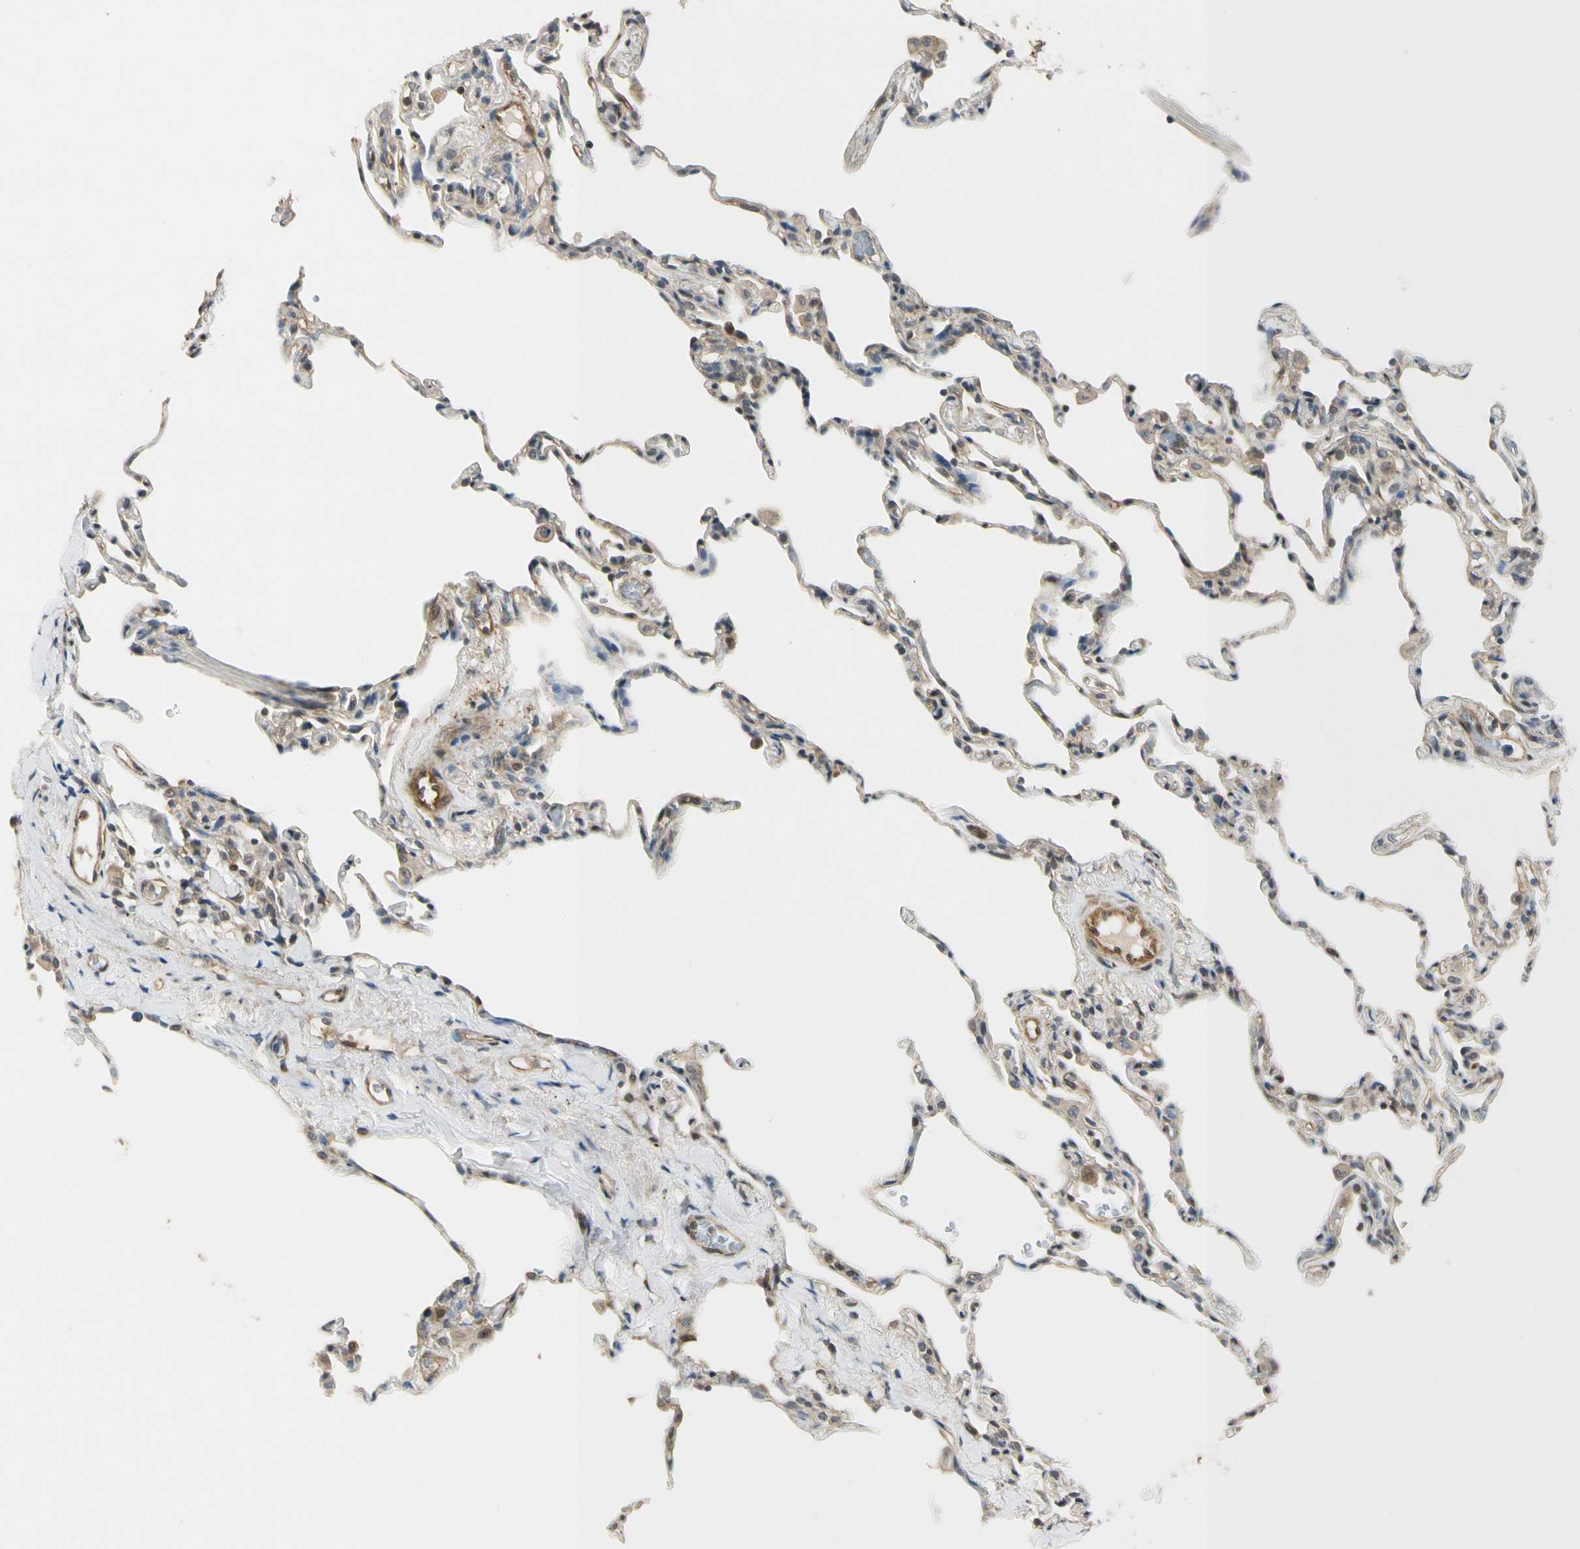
{"staining": {"intensity": "weak", "quantity": "25%-75%", "location": "cytoplasmic/membranous"}, "tissue": "lung", "cell_type": "Alveolar cells", "image_type": "normal", "snomed": [{"axis": "morphology", "description": "Normal tissue, NOS"}, {"axis": "topography", "description": "Lung"}], "caption": "A histopathology image of lung stained for a protein demonstrates weak cytoplasmic/membranous brown staining in alveolar cells.", "gene": "RASGRF1", "patient": {"sex": "male", "age": 59}}